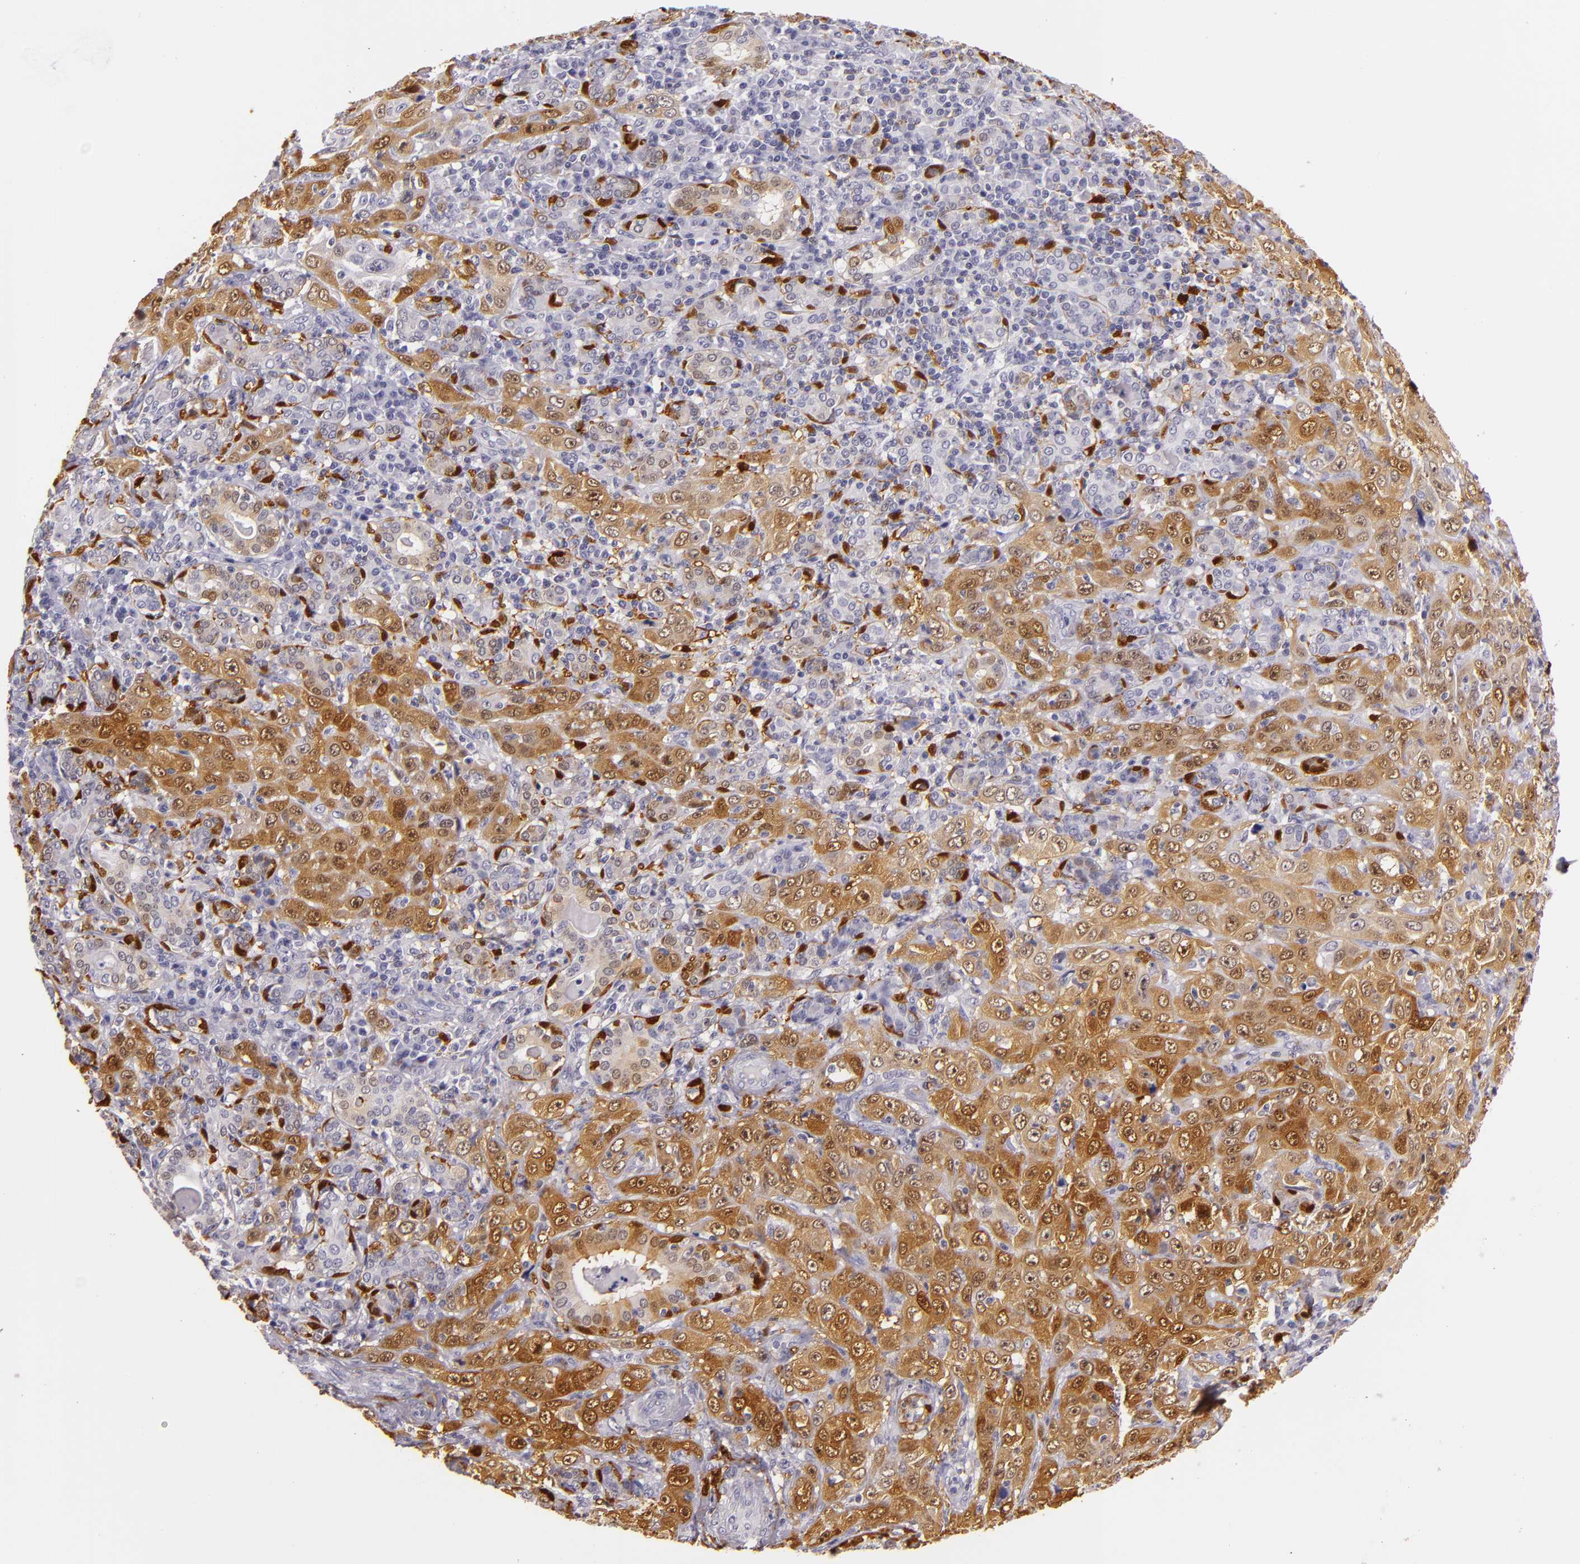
{"staining": {"intensity": "moderate", "quantity": ">75%", "location": "cytoplasmic/membranous,nuclear"}, "tissue": "skin cancer", "cell_type": "Tumor cells", "image_type": "cancer", "snomed": [{"axis": "morphology", "description": "Squamous cell carcinoma, NOS"}, {"axis": "topography", "description": "Skin"}], "caption": "The photomicrograph shows immunohistochemical staining of squamous cell carcinoma (skin). There is moderate cytoplasmic/membranous and nuclear expression is appreciated in approximately >75% of tumor cells. The protein is shown in brown color, while the nuclei are stained blue.", "gene": "MT1A", "patient": {"sex": "male", "age": 84}}